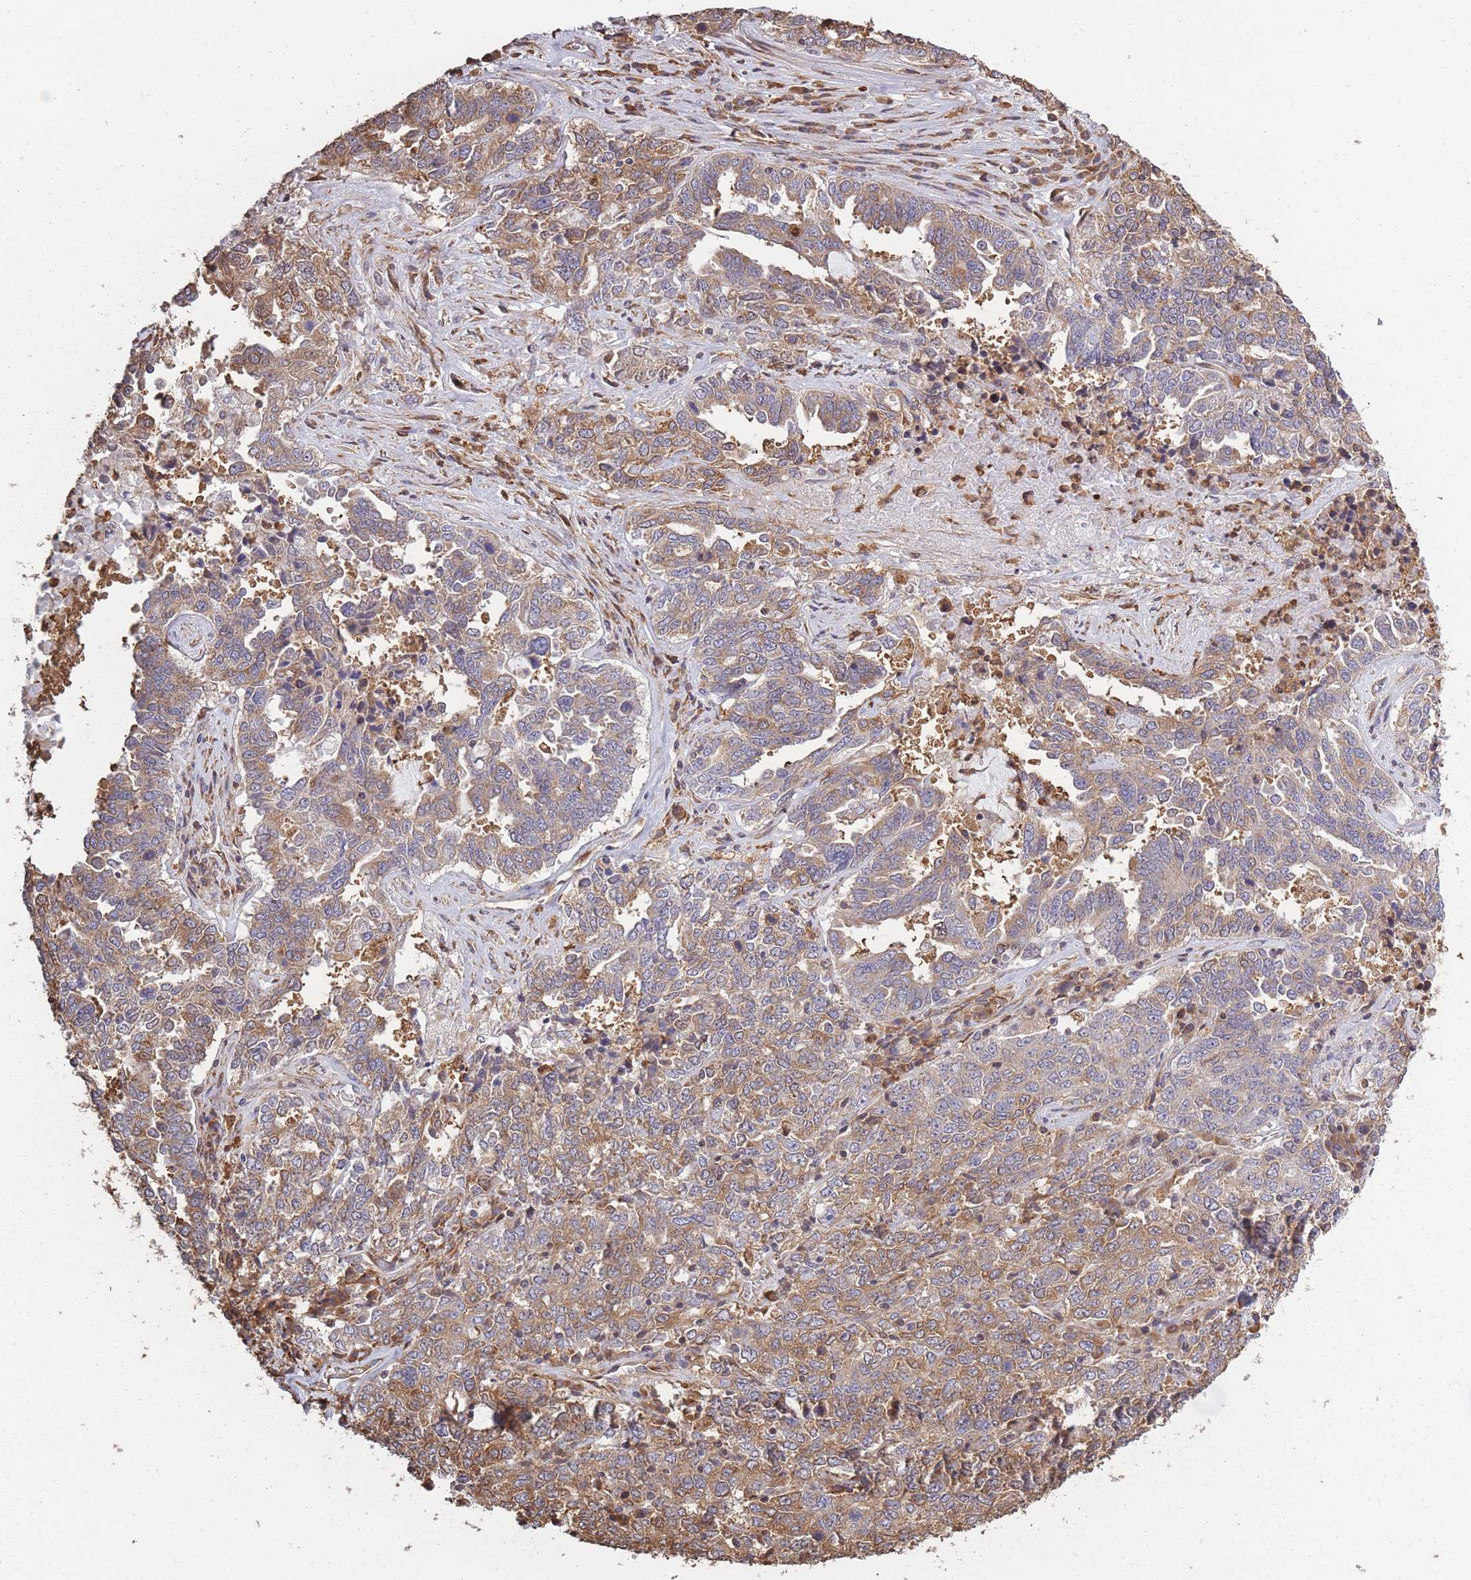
{"staining": {"intensity": "moderate", "quantity": ">75%", "location": "cytoplasmic/membranous"}, "tissue": "ovarian cancer", "cell_type": "Tumor cells", "image_type": "cancer", "snomed": [{"axis": "morphology", "description": "Carcinoma, endometroid"}, {"axis": "topography", "description": "Ovary"}], "caption": "About >75% of tumor cells in endometroid carcinoma (ovarian) reveal moderate cytoplasmic/membranous protein positivity as visualized by brown immunohistochemical staining.", "gene": "ARL13B", "patient": {"sex": "female", "age": 62}}